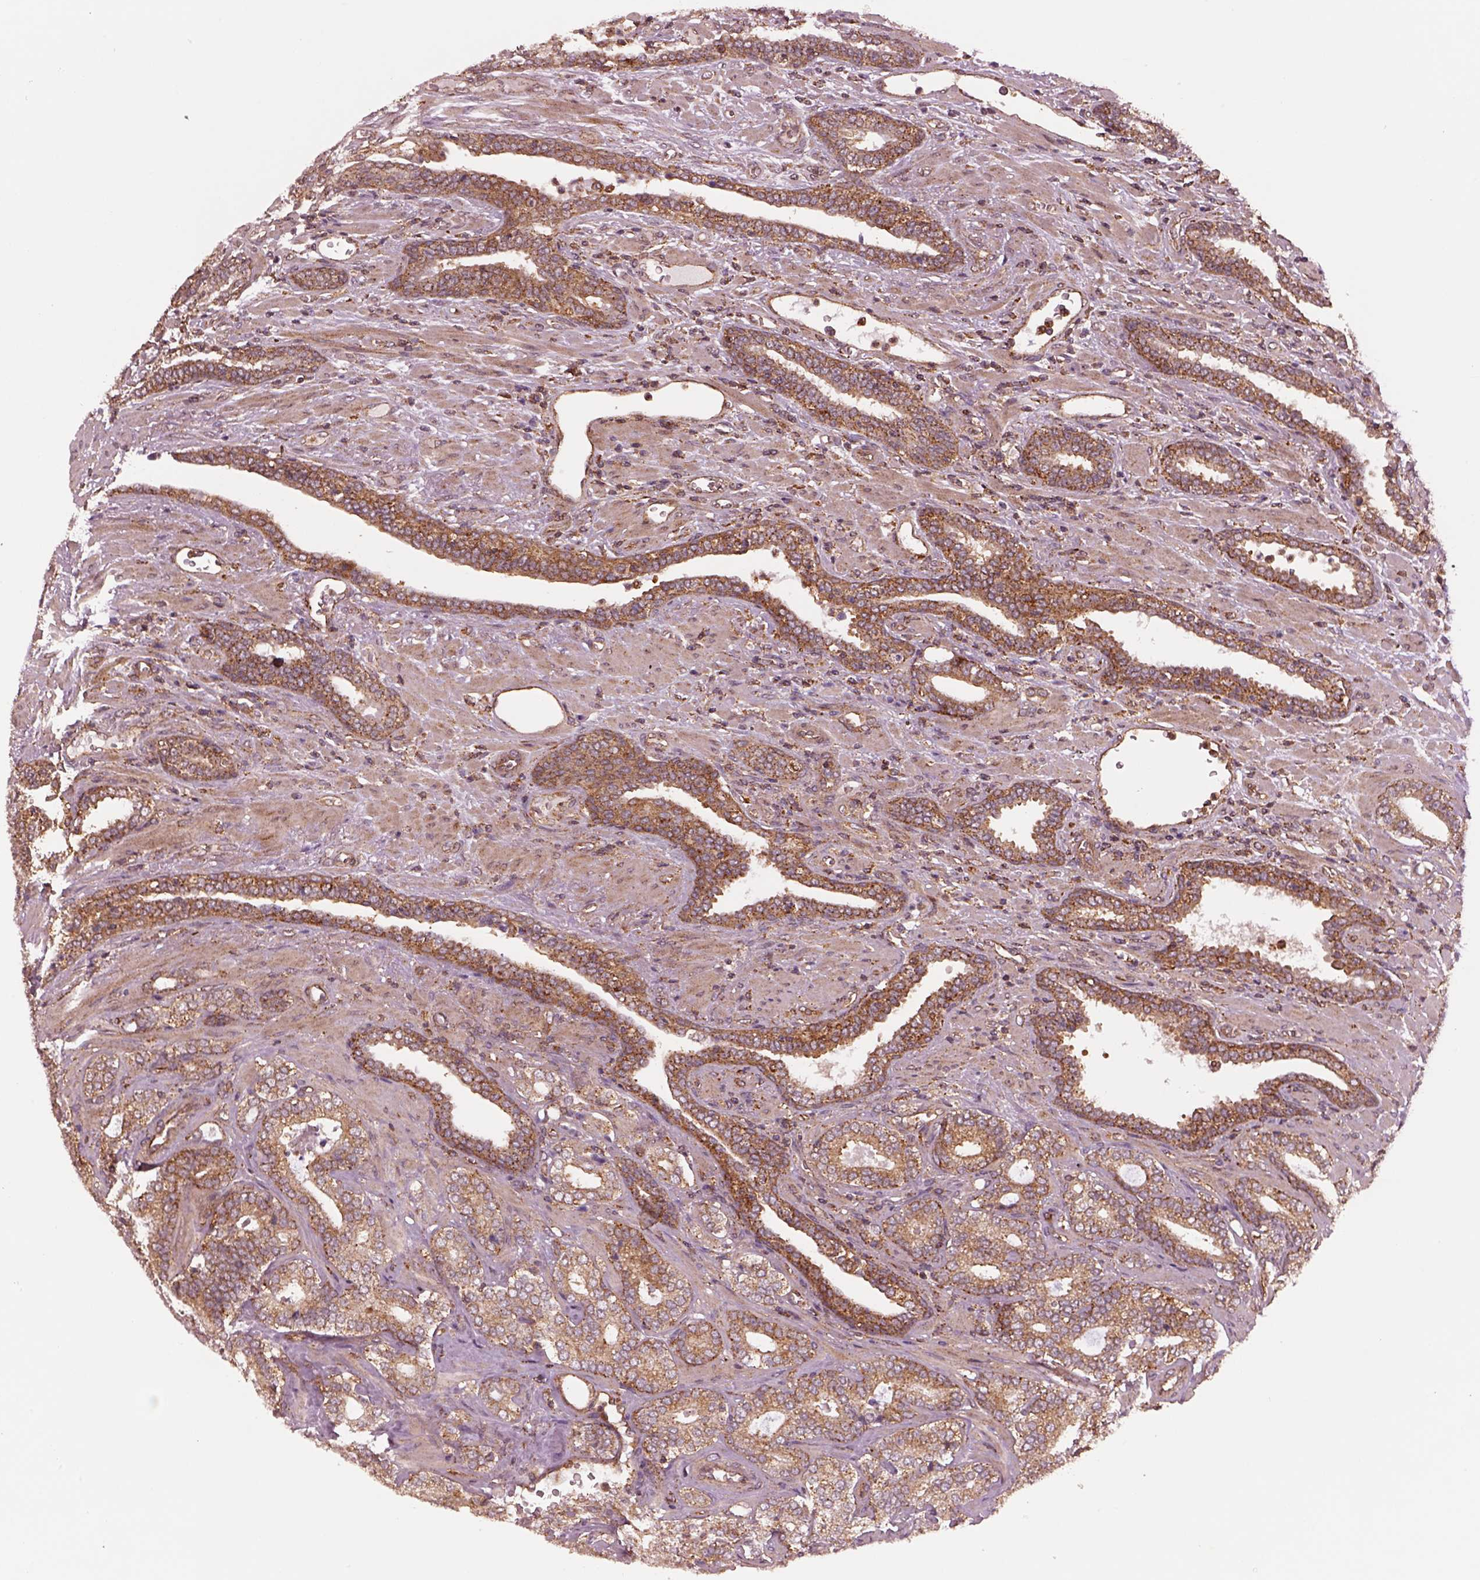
{"staining": {"intensity": "moderate", "quantity": ">75%", "location": "cytoplasmic/membranous"}, "tissue": "prostate cancer", "cell_type": "Tumor cells", "image_type": "cancer", "snomed": [{"axis": "morphology", "description": "Adenocarcinoma, Low grade"}, {"axis": "topography", "description": "Prostate"}], "caption": "Immunohistochemical staining of prostate adenocarcinoma (low-grade) reveals medium levels of moderate cytoplasmic/membranous protein staining in approximately >75% of tumor cells. (DAB IHC, brown staining for protein, blue staining for nuclei).", "gene": "WASHC2A", "patient": {"sex": "male", "age": 61}}